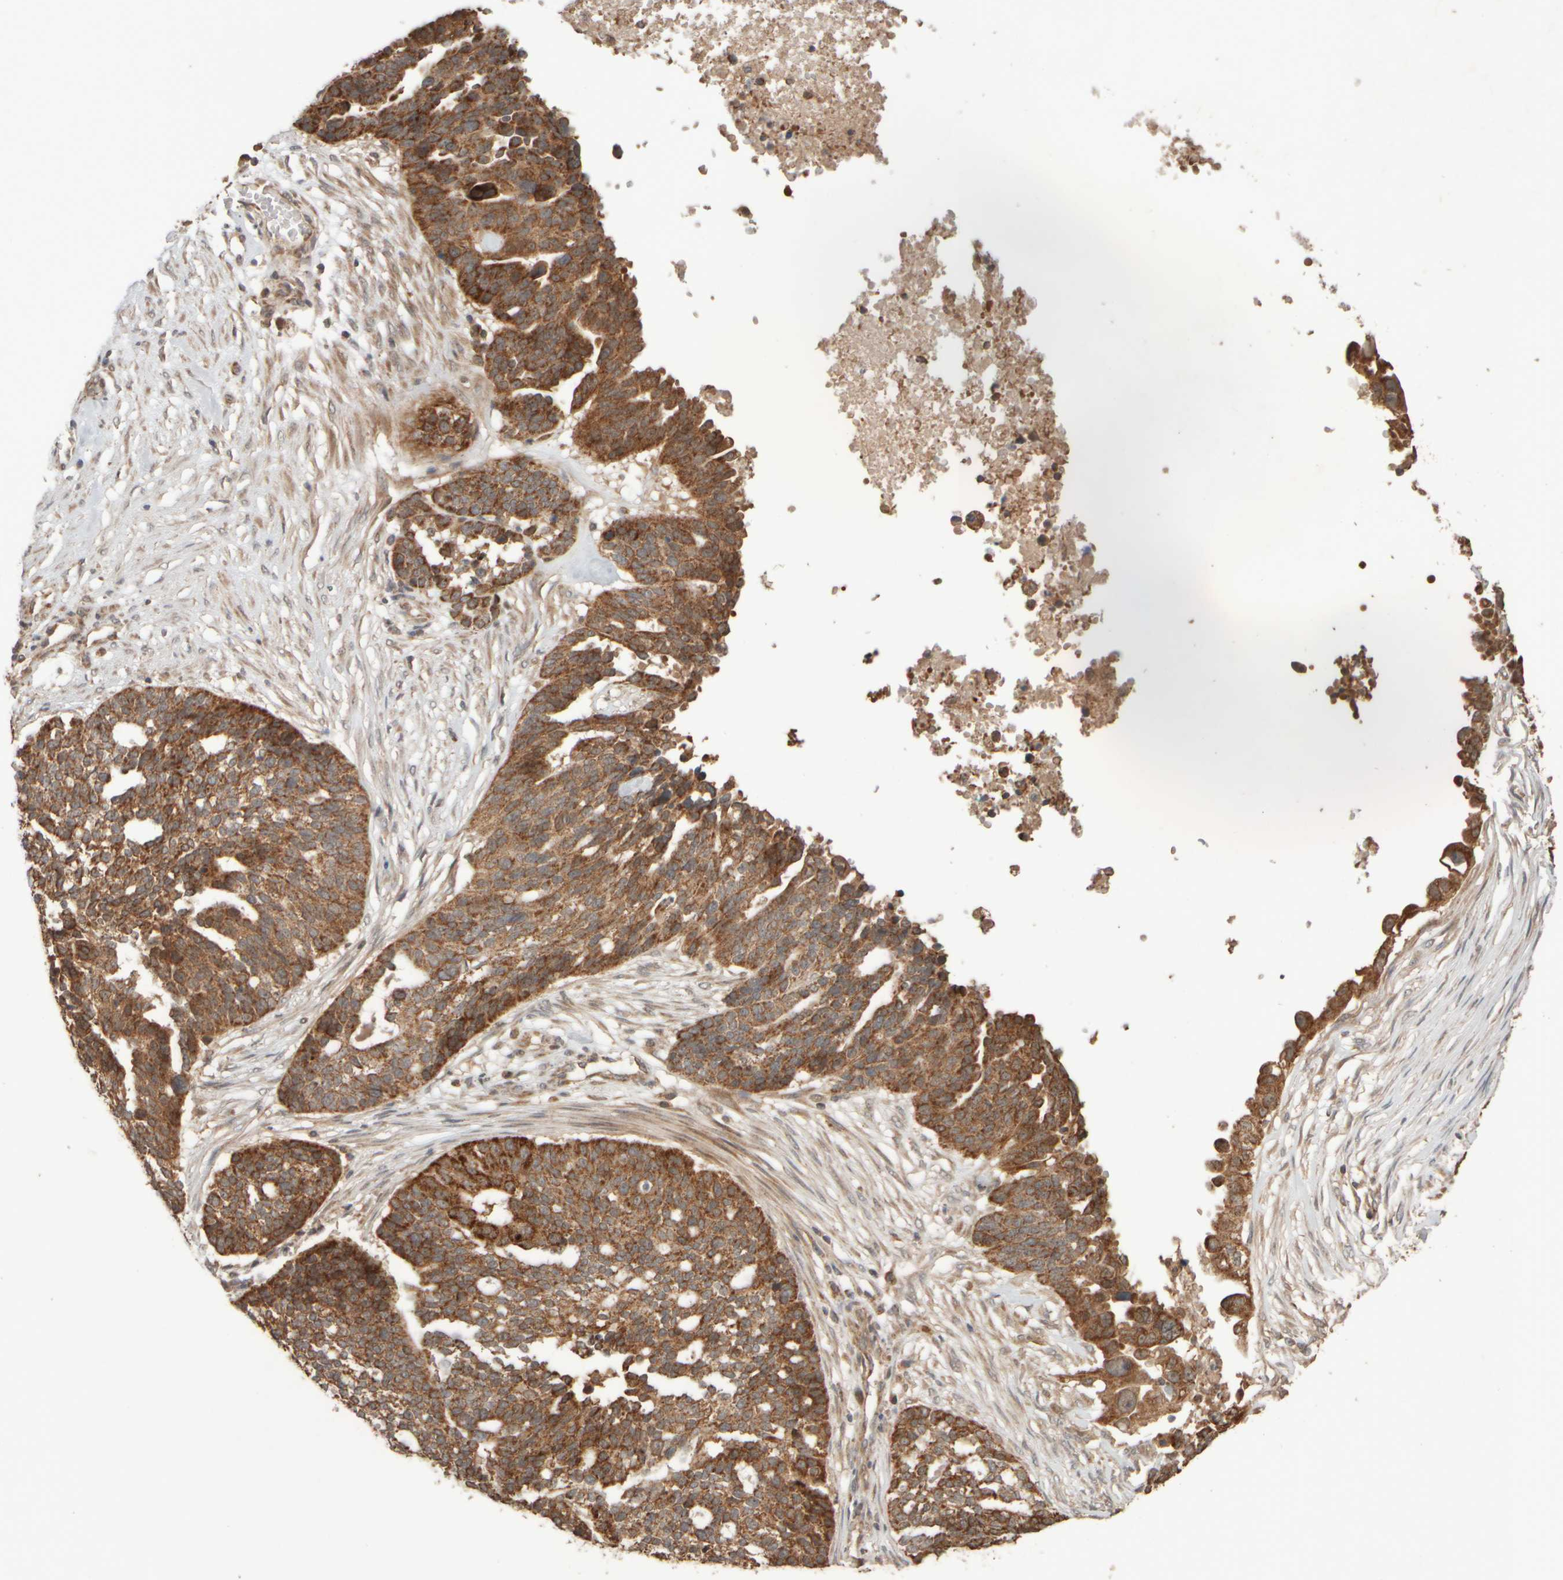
{"staining": {"intensity": "strong", "quantity": ">75%", "location": "cytoplasmic/membranous"}, "tissue": "ovarian cancer", "cell_type": "Tumor cells", "image_type": "cancer", "snomed": [{"axis": "morphology", "description": "Cystadenocarcinoma, serous, NOS"}, {"axis": "topography", "description": "Ovary"}], "caption": "A high-resolution photomicrograph shows IHC staining of serous cystadenocarcinoma (ovarian), which shows strong cytoplasmic/membranous positivity in approximately >75% of tumor cells.", "gene": "EIF2B3", "patient": {"sex": "female", "age": 59}}